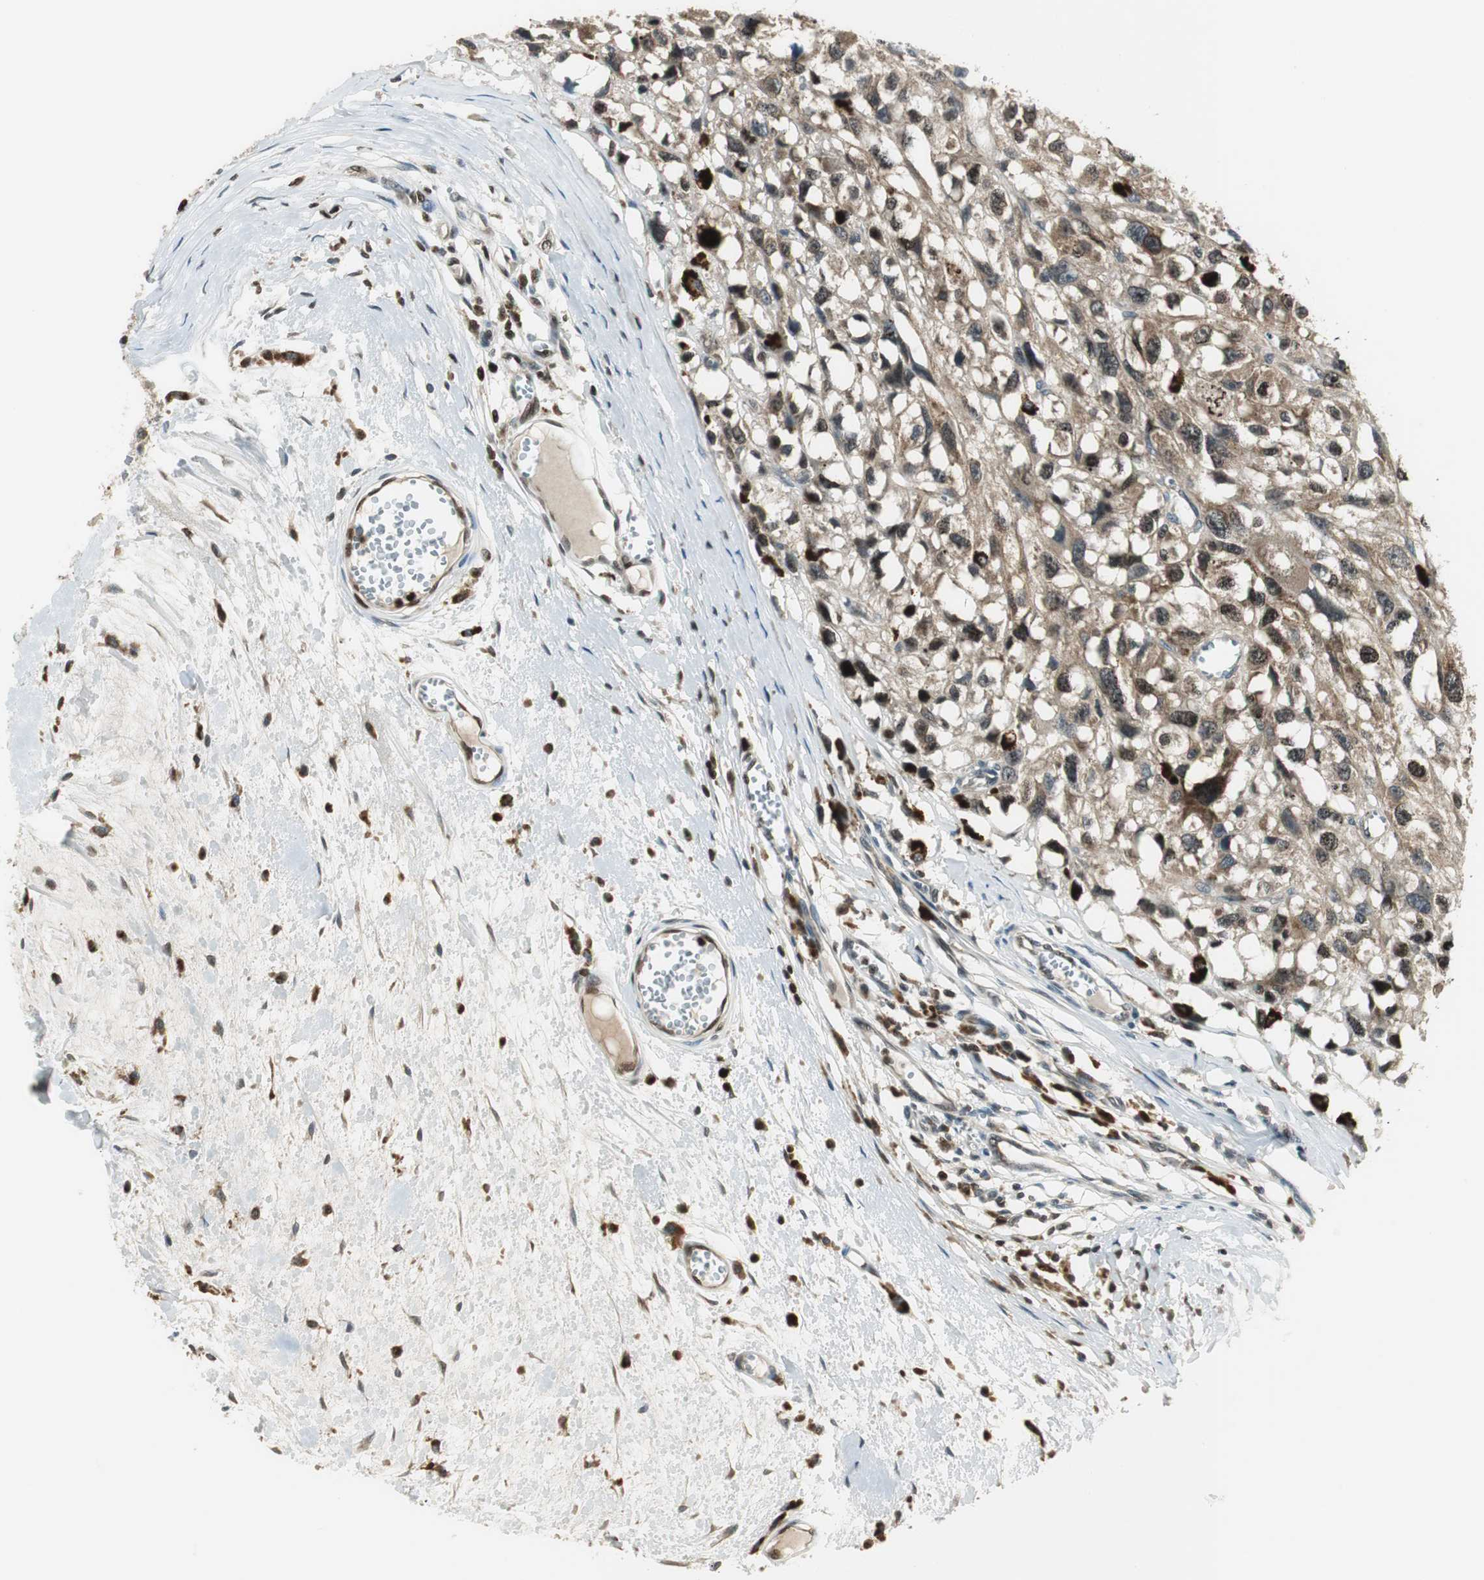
{"staining": {"intensity": "weak", "quantity": ">75%", "location": "cytoplasmic/membranous"}, "tissue": "melanoma", "cell_type": "Tumor cells", "image_type": "cancer", "snomed": [{"axis": "morphology", "description": "Malignant melanoma, Metastatic site"}, {"axis": "topography", "description": "Lymph node"}], "caption": "There is low levels of weak cytoplasmic/membranous staining in tumor cells of malignant melanoma (metastatic site), as demonstrated by immunohistochemical staining (brown color).", "gene": "NCK1", "patient": {"sex": "male", "age": 59}}